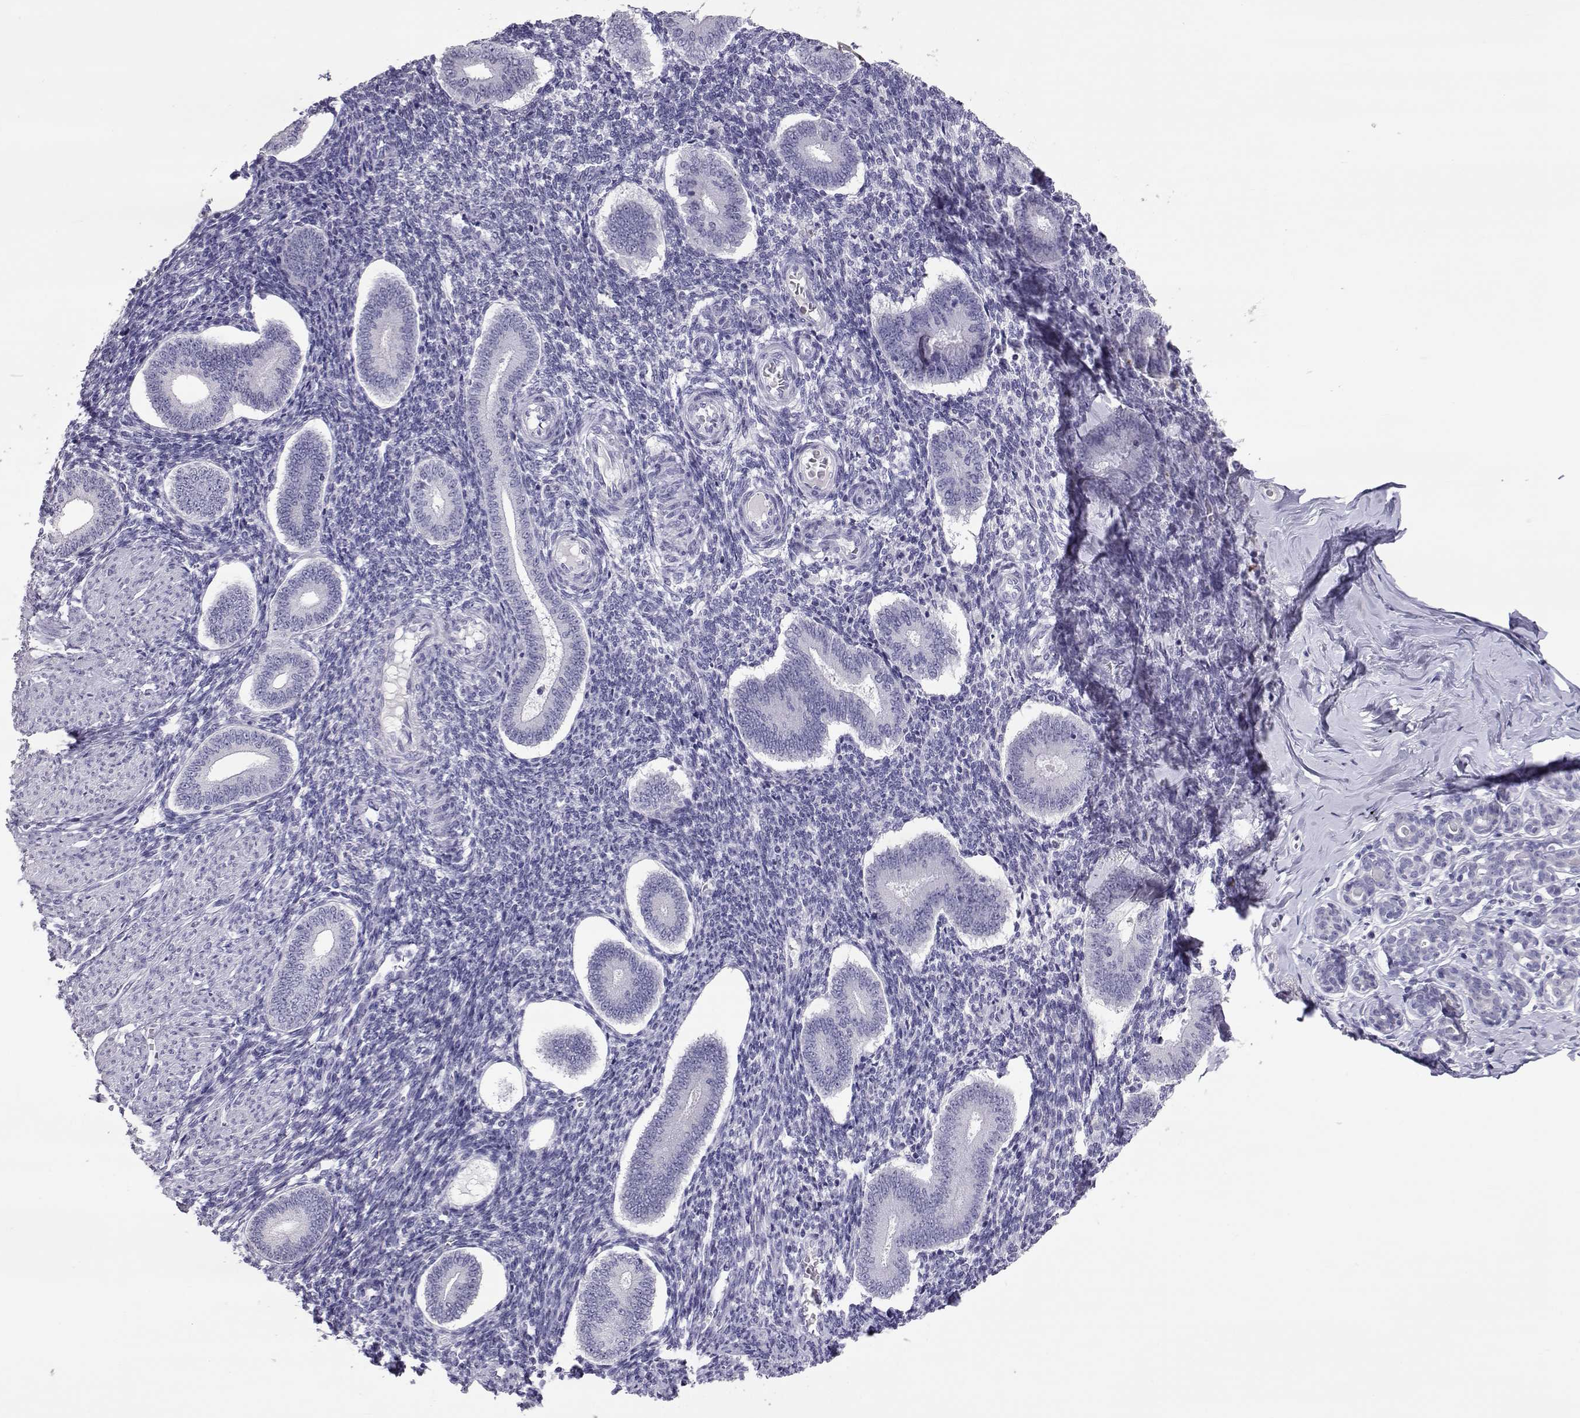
{"staining": {"intensity": "negative", "quantity": "none", "location": "none"}, "tissue": "endometrium", "cell_type": "Cells in endometrial stroma", "image_type": "normal", "snomed": [{"axis": "morphology", "description": "Normal tissue, NOS"}, {"axis": "topography", "description": "Endometrium"}], "caption": "DAB (3,3'-diaminobenzidine) immunohistochemical staining of benign endometrium shows no significant staining in cells in endometrial stroma.", "gene": "PMCH", "patient": {"sex": "female", "age": 40}}